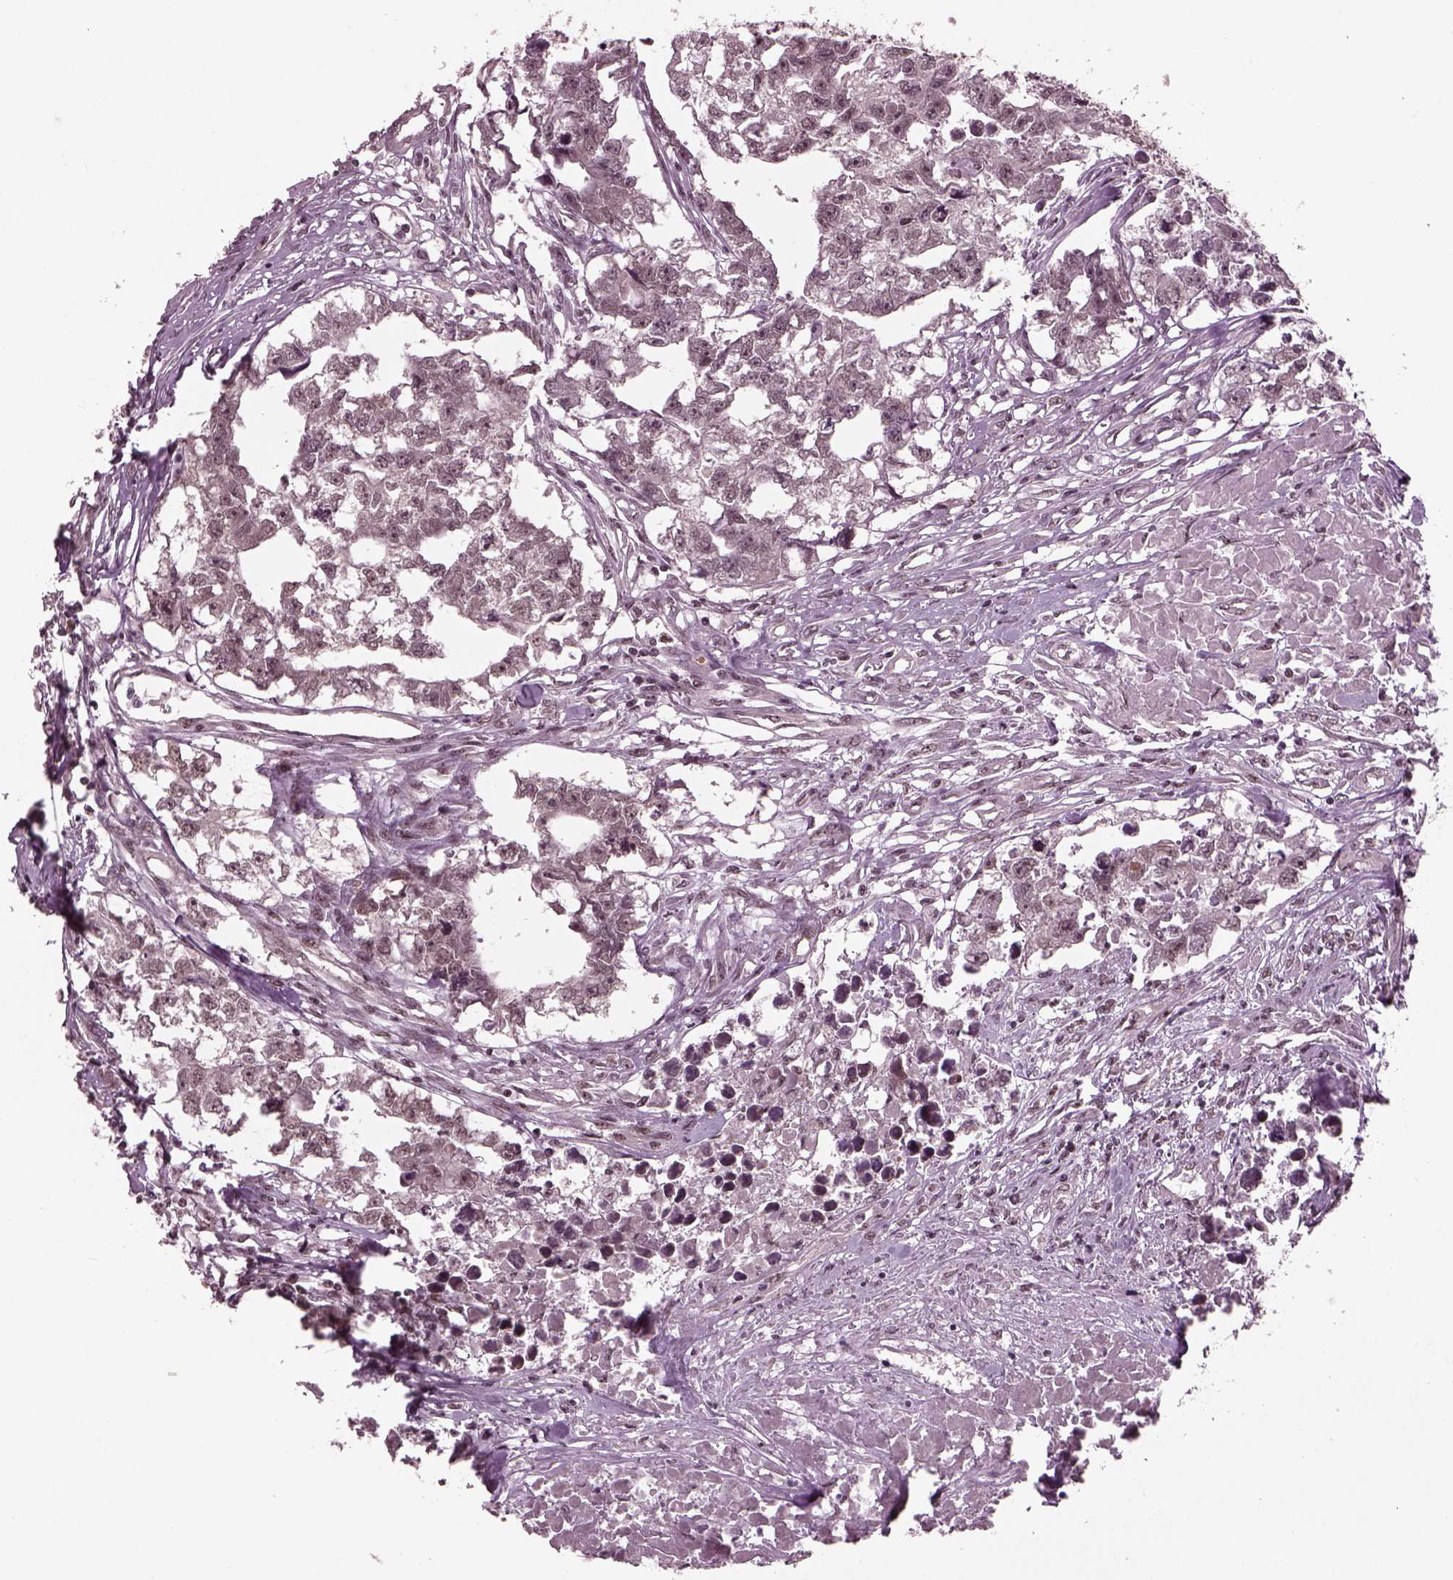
{"staining": {"intensity": "negative", "quantity": "none", "location": "none"}, "tissue": "testis cancer", "cell_type": "Tumor cells", "image_type": "cancer", "snomed": [{"axis": "morphology", "description": "Carcinoma, Embryonal, NOS"}, {"axis": "morphology", "description": "Teratoma, malignant, NOS"}, {"axis": "topography", "description": "Testis"}], "caption": "IHC of testis cancer exhibits no staining in tumor cells.", "gene": "RUVBL2", "patient": {"sex": "male", "age": 44}}